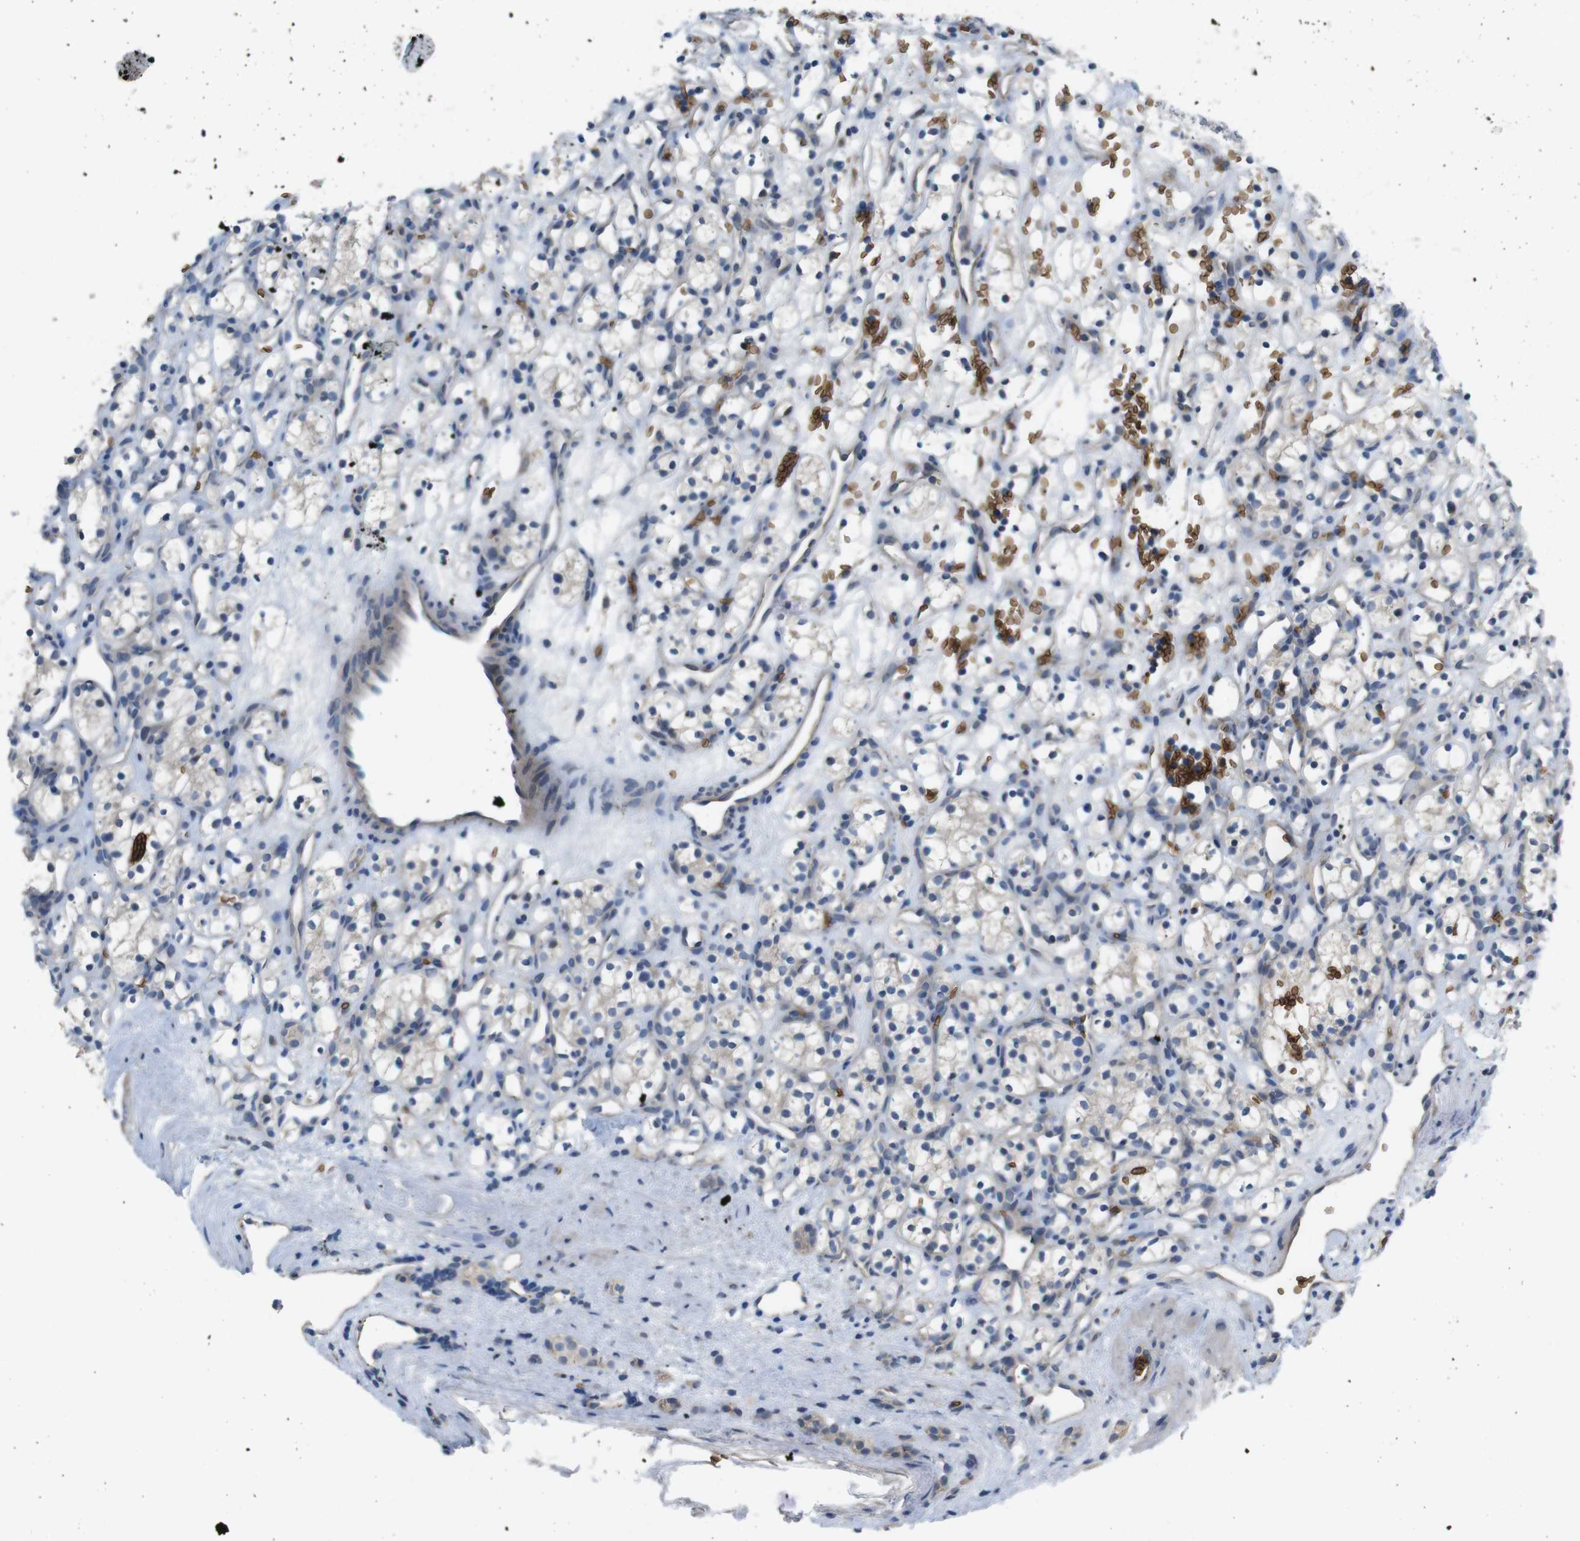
{"staining": {"intensity": "negative", "quantity": "none", "location": "none"}, "tissue": "renal cancer", "cell_type": "Tumor cells", "image_type": "cancer", "snomed": [{"axis": "morphology", "description": "Adenocarcinoma, NOS"}, {"axis": "topography", "description": "Kidney"}], "caption": "Tumor cells are negative for brown protein staining in renal cancer (adenocarcinoma).", "gene": "GYPA", "patient": {"sex": "female", "age": 60}}